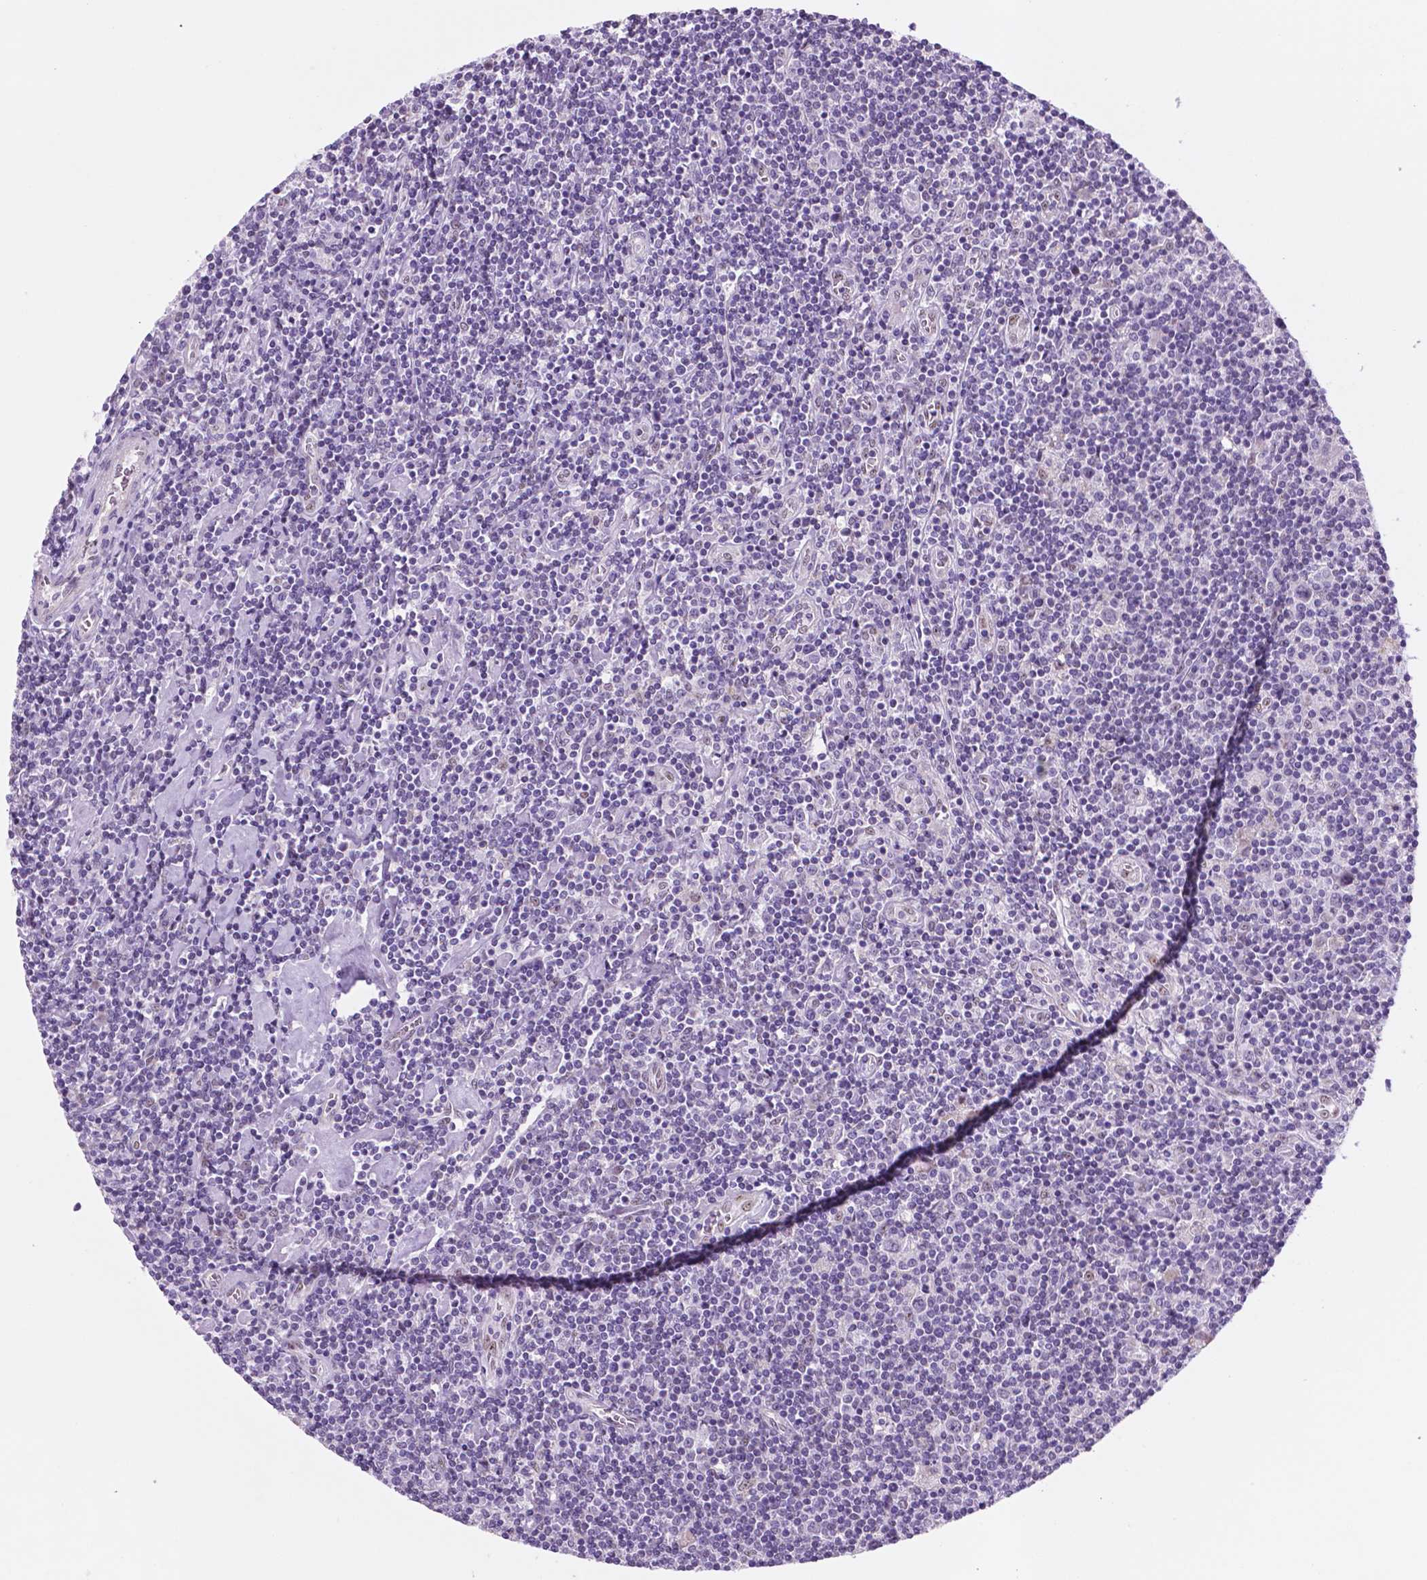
{"staining": {"intensity": "negative", "quantity": "none", "location": "none"}, "tissue": "lymphoma", "cell_type": "Tumor cells", "image_type": "cancer", "snomed": [{"axis": "morphology", "description": "Hodgkin's disease, NOS"}, {"axis": "topography", "description": "Lymph node"}], "caption": "This is an IHC micrograph of human lymphoma. There is no positivity in tumor cells.", "gene": "C18orf21", "patient": {"sex": "male", "age": 40}}